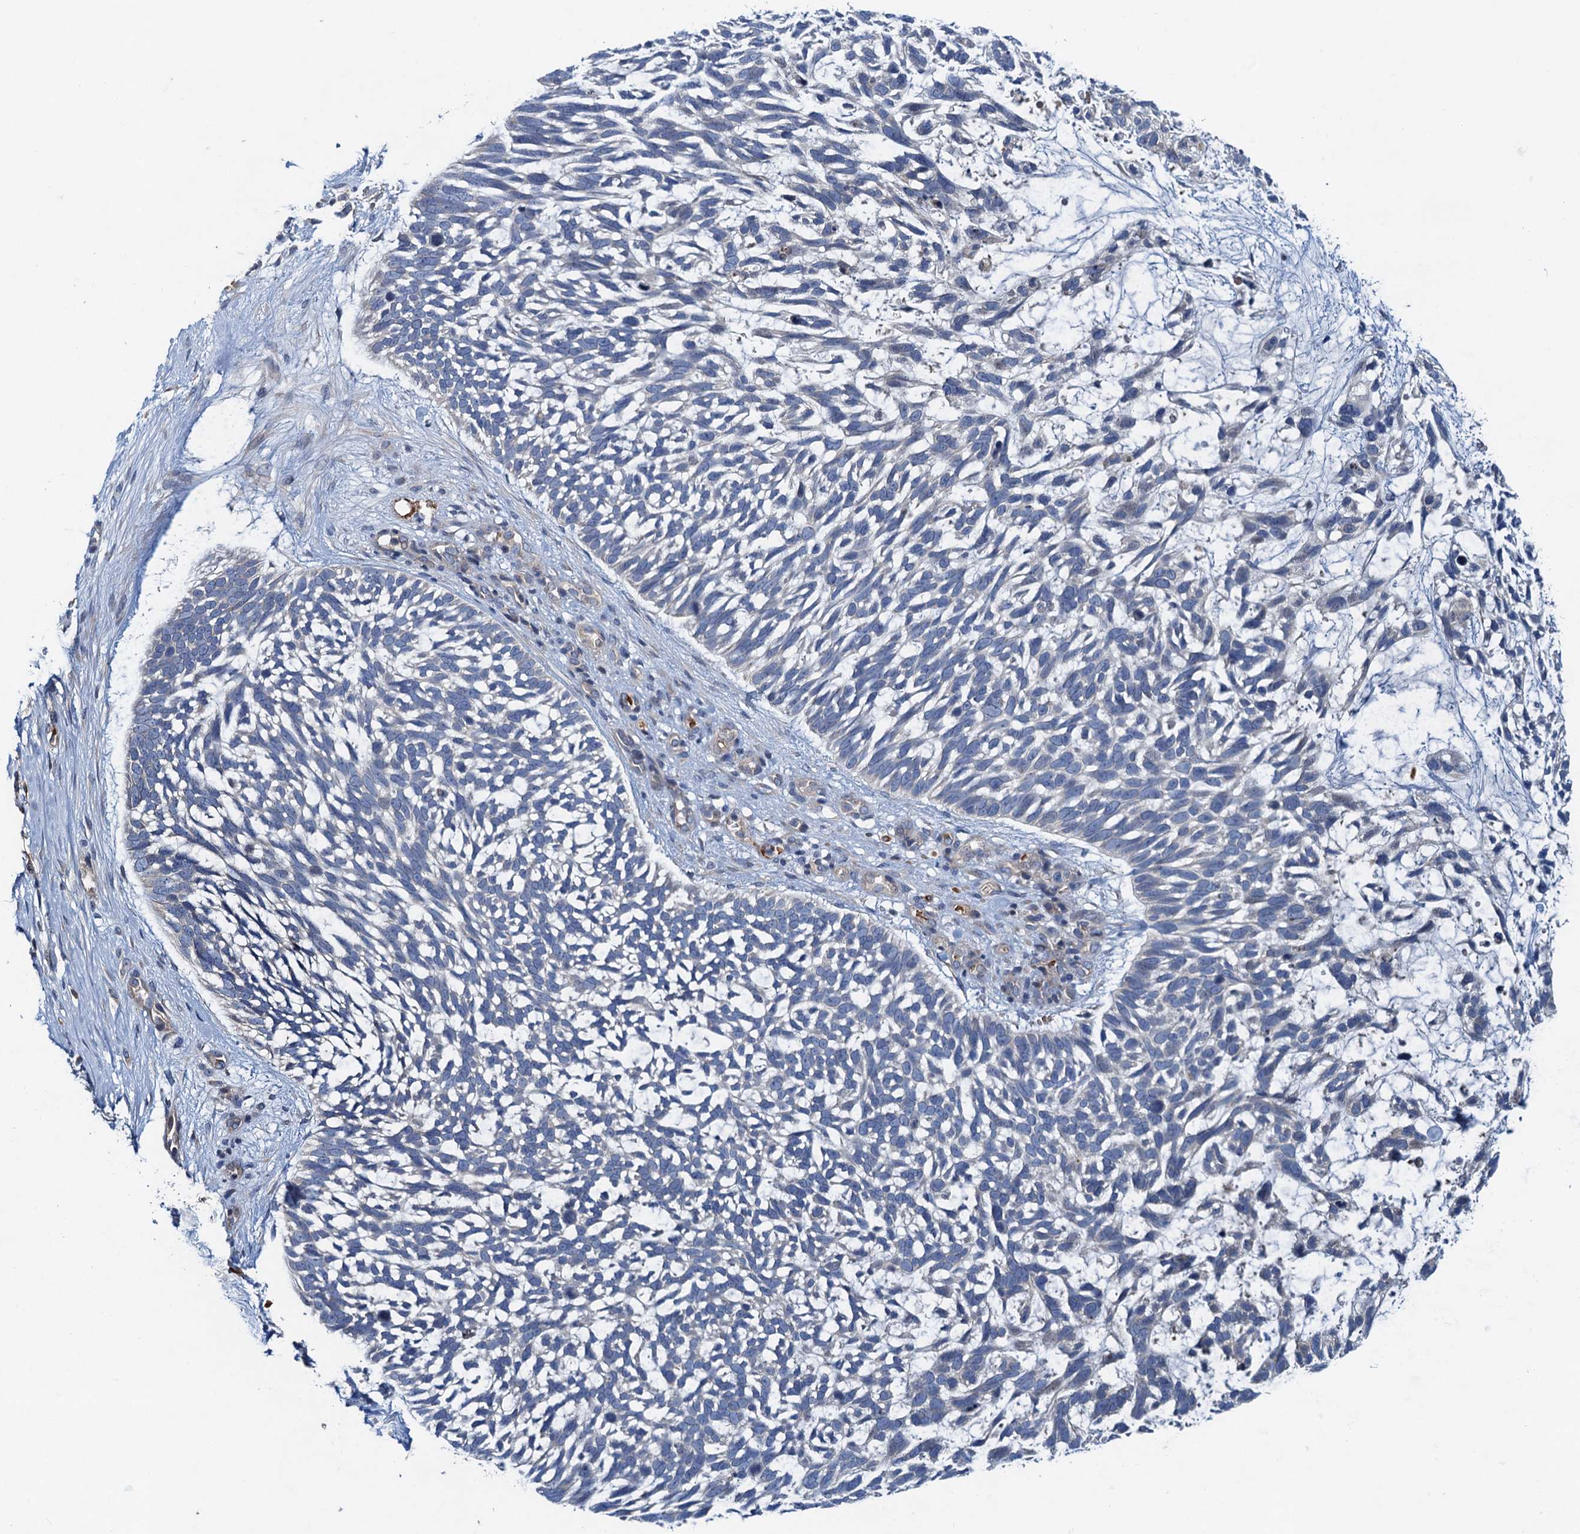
{"staining": {"intensity": "negative", "quantity": "none", "location": "none"}, "tissue": "skin cancer", "cell_type": "Tumor cells", "image_type": "cancer", "snomed": [{"axis": "morphology", "description": "Basal cell carcinoma"}, {"axis": "topography", "description": "Skin"}], "caption": "Tumor cells are negative for brown protein staining in skin cancer (basal cell carcinoma). The staining is performed using DAB (3,3'-diaminobenzidine) brown chromogen with nuclei counter-stained in using hematoxylin.", "gene": "NBEA", "patient": {"sex": "male", "age": 88}}